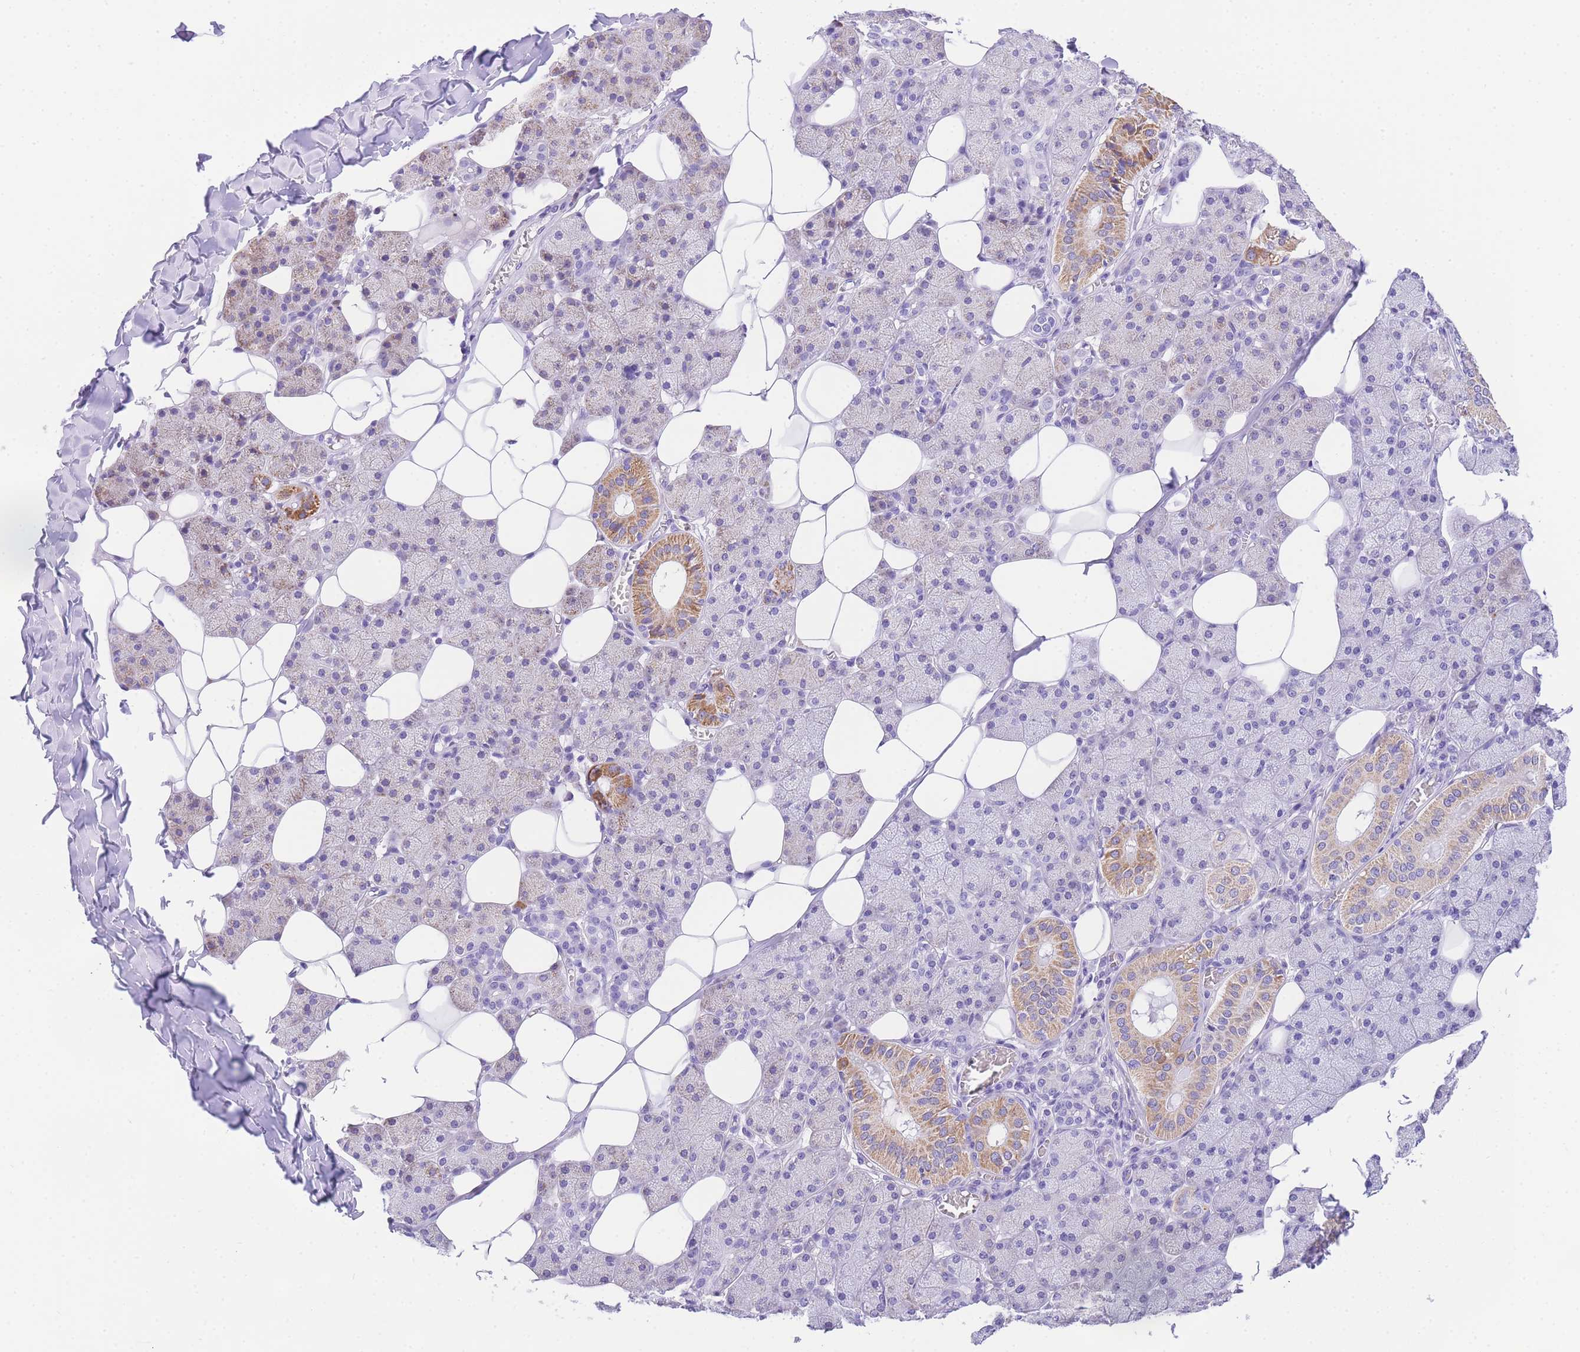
{"staining": {"intensity": "strong", "quantity": "<25%", "location": "cytoplasmic/membranous"}, "tissue": "salivary gland", "cell_type": "Glandular cells", "image_type": "normal", "snomed": [{"axis": "morphology", "description": "Normal tissue, NOS"}, {"axis": "topography", "description": "Salivary gland"}], "caption": "A medium amount of strong cytoplasmic/membranous staining is present in about <25% of glandular cells in unremarkable salivary gland. (brown staining indicates protein expression, while blue staining denotes nuclei).", "gene": "NKD2", "patient": {"sex": "female", "age": 33}}